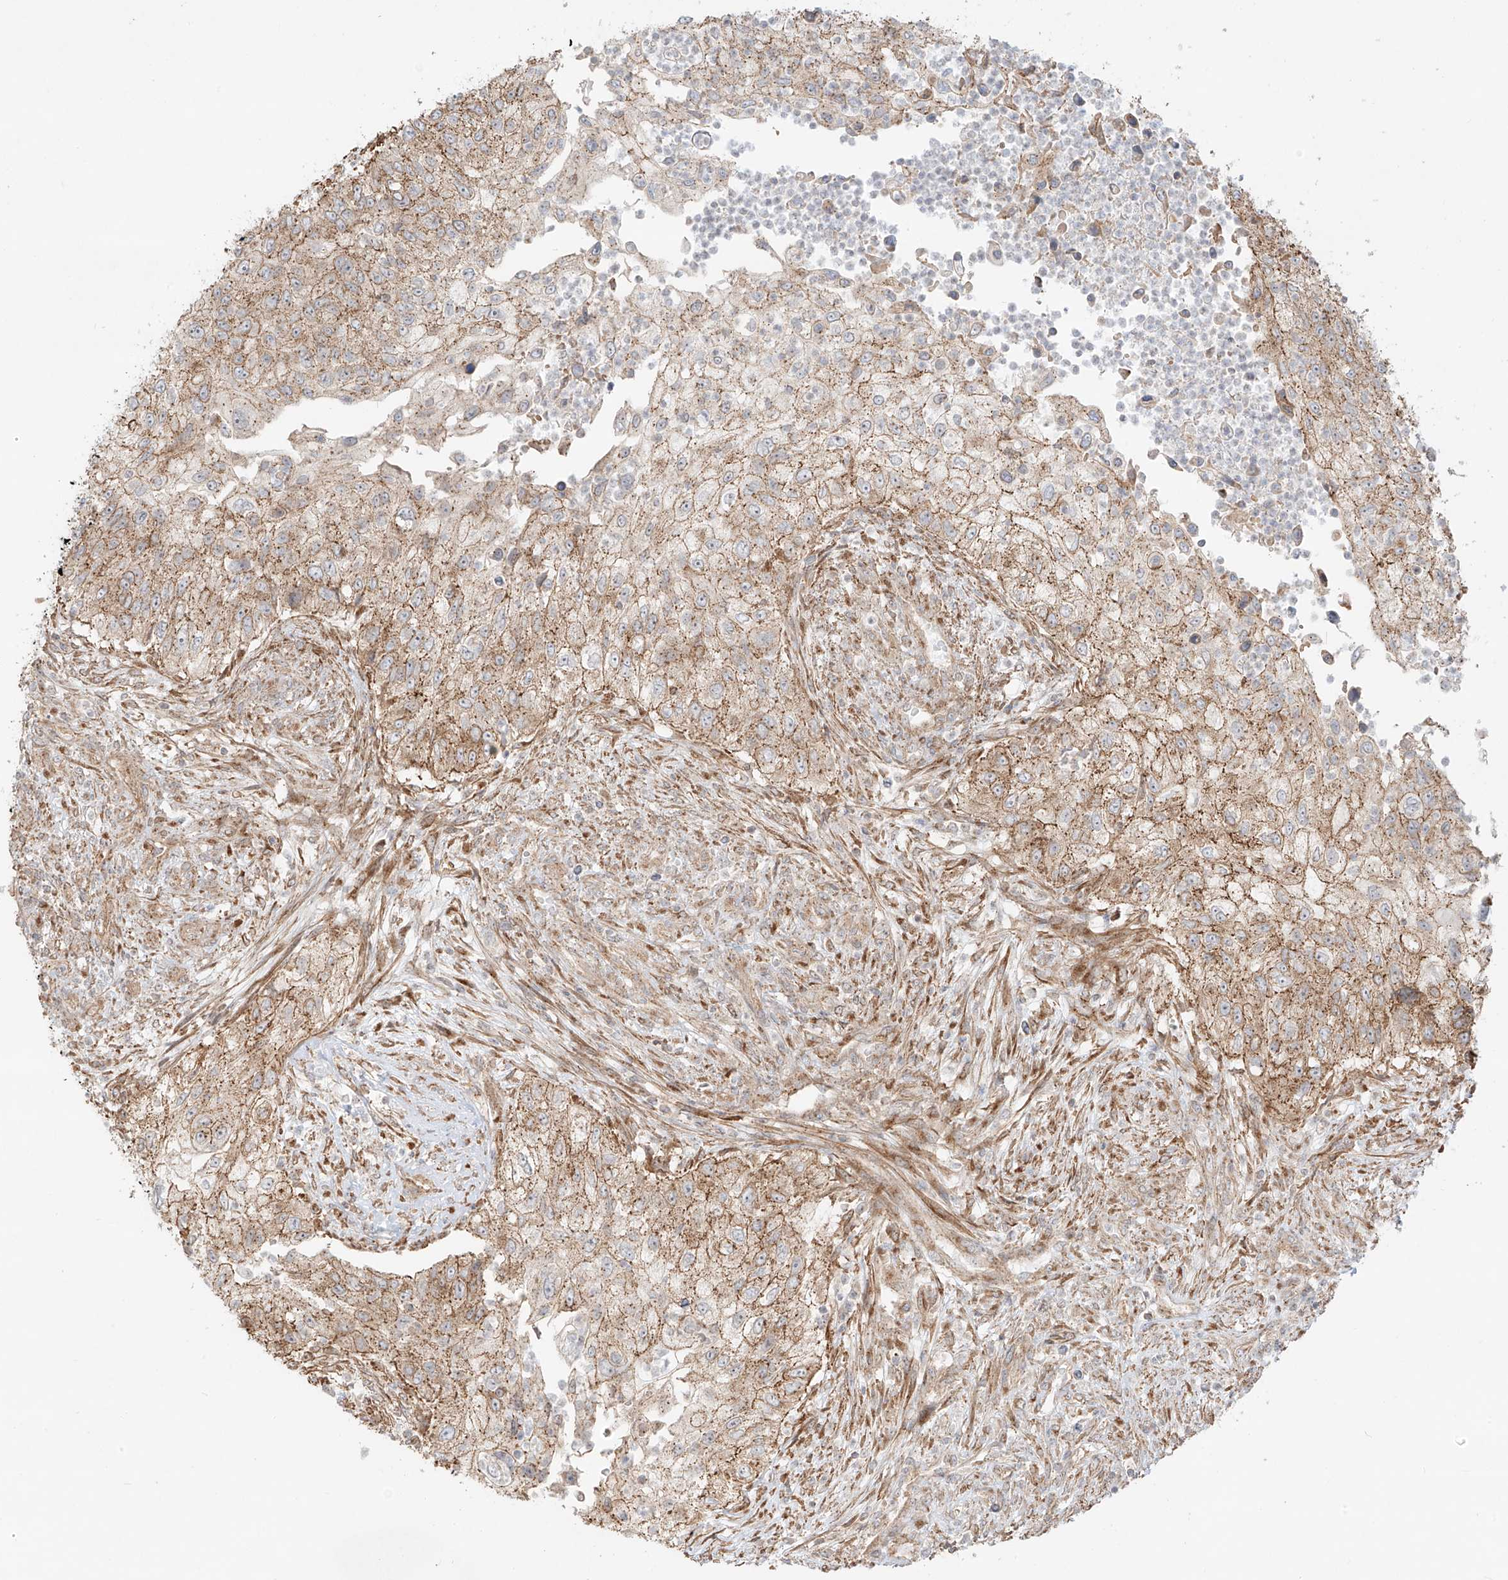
{"staining": {"intensity": "moderate", "quantity": ">75%", "location": "cytoplasmic/membranous"}, "tissue": "urothelial cancer", "cell_type": "Tumor cells", "image_type": "cancer", "snomed": [{"axis": "morphology", "description": "Urothelial carcinoma, High grade"}, {"axis": "topography", "description": "Urinary bladder"}], "caption": "This photomicrograph reveals immunohistochemistry staining of urothelial carcinoma (high-grade), with medium moderate cytoplasmic/membranous expression in approximately >75% of tumor cells.", "gene": "ZNF287", "patient": {"sex": "female", "age": 60}}